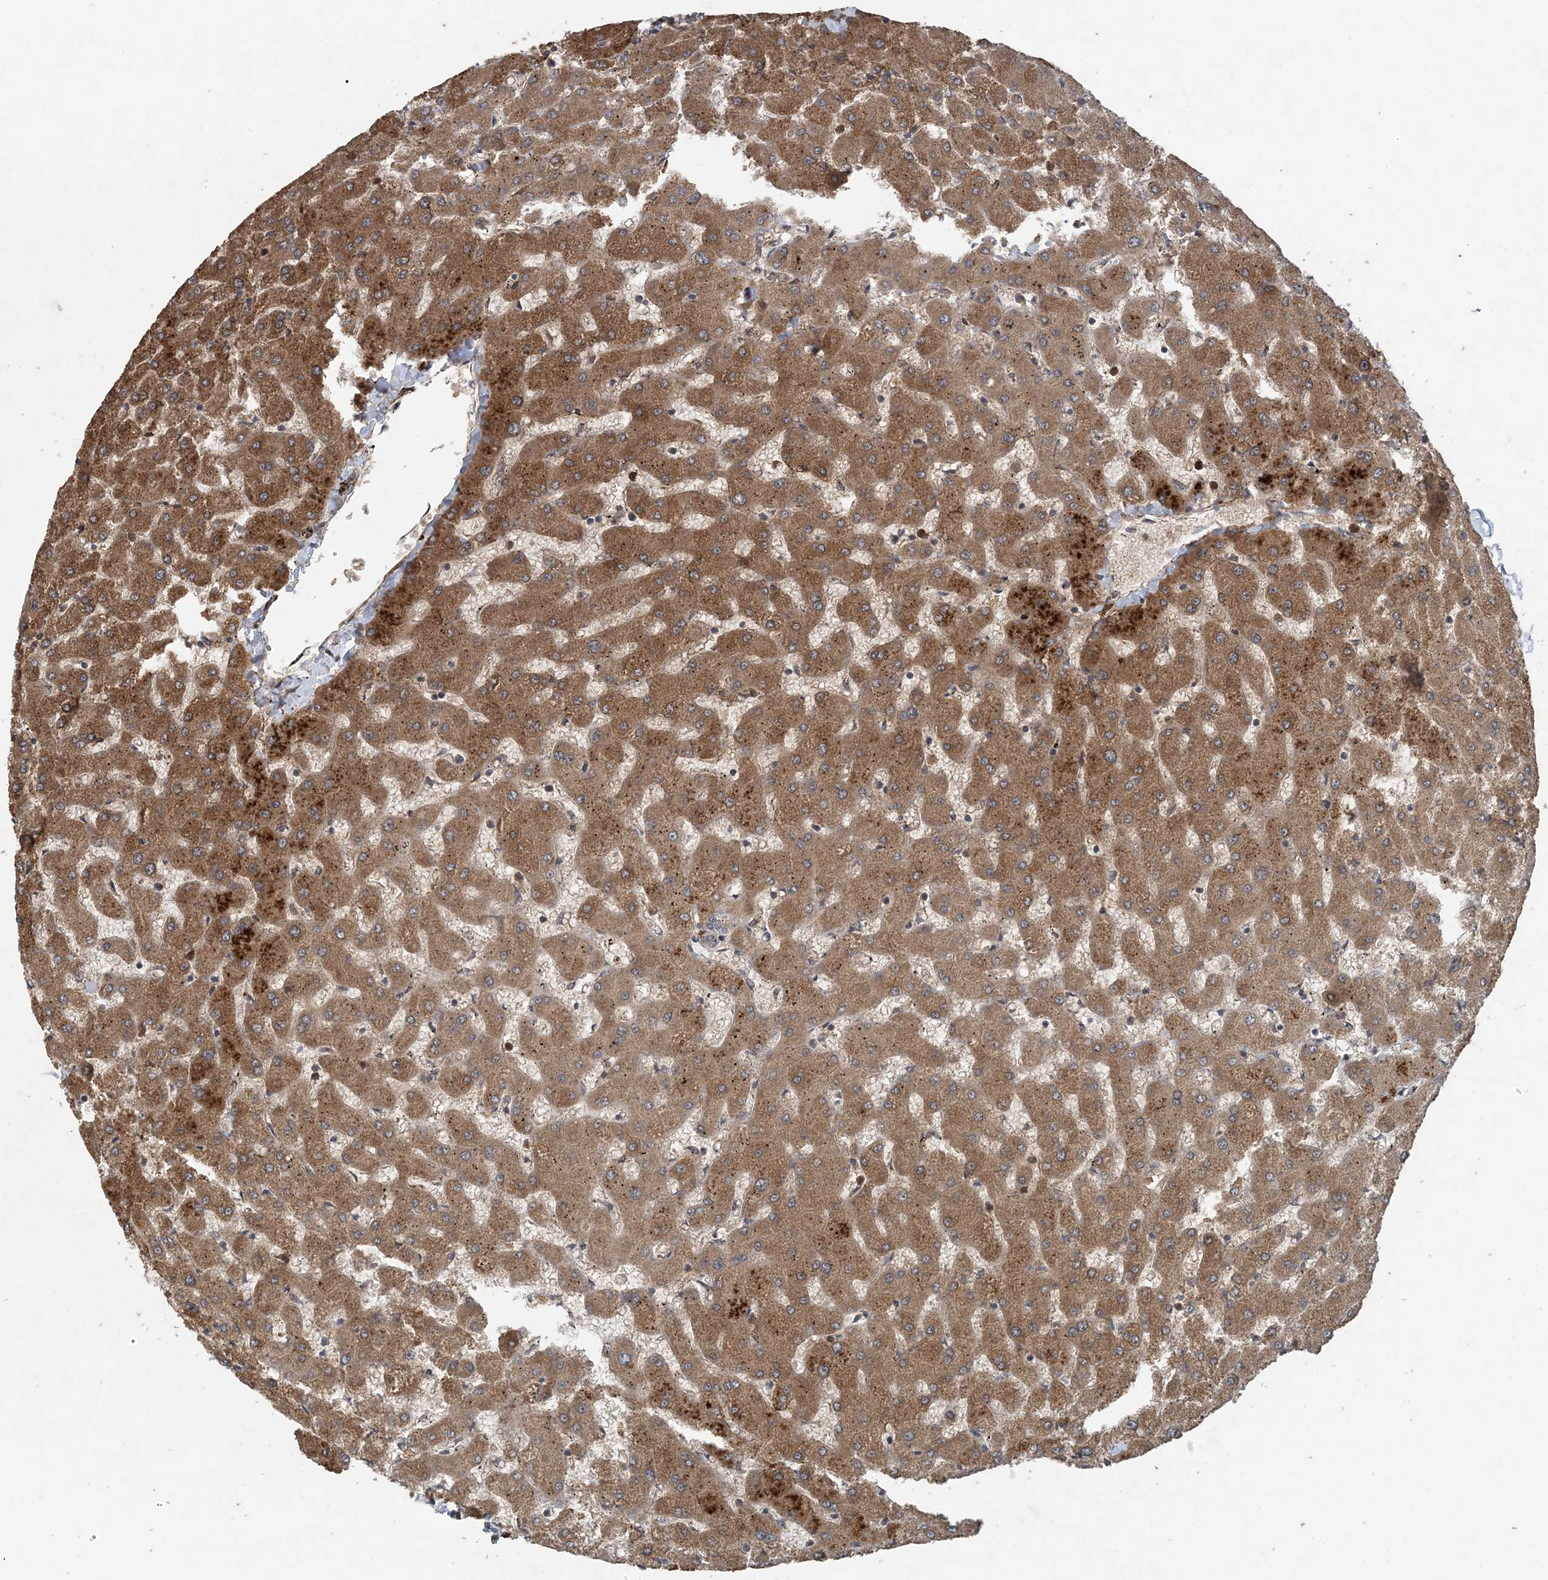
{"staining": {"intensity": "negative", "quantity": "none", "location": "none"}, "tissue": "liver", "cell_type": "Cholangiocytes", "image_type": "normal", "snomed": [{"axis": "morphology", "description": "Normal tissue, NOS"}, {"axis": "topography", "description": "Liver"}], "caption": "This photomicrograph is of unremarkable liver stained with immunohistochemistry to label a protein in brown with the nuclei are counter-stained blue. There is no positivity in cholangiocytes.", "gene": "MYO9B", "patient": {"sex": "female", "age": 63}}